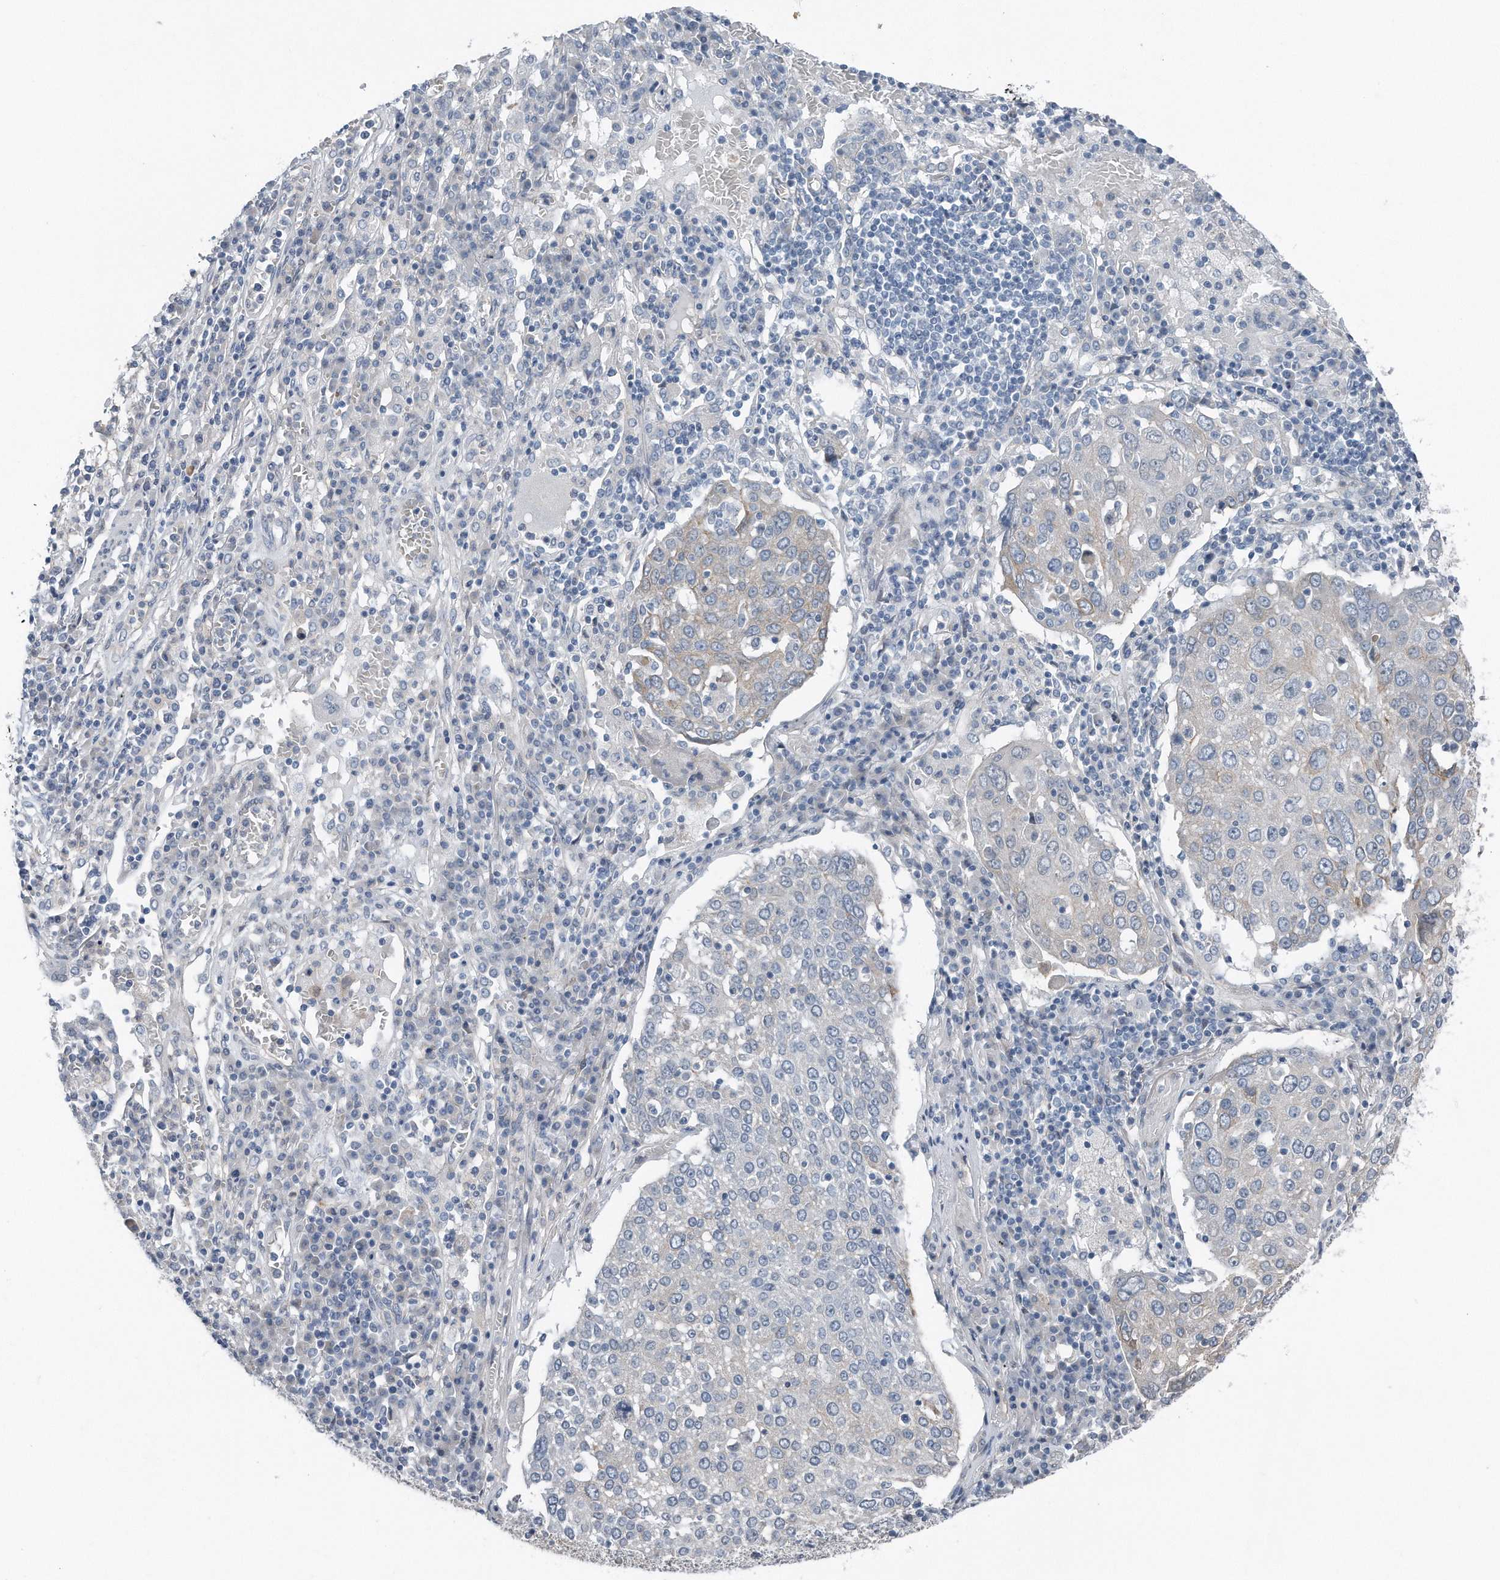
{"staining": {"intensity": "negative", "quantity": "none", "location": "none"}, "tissue": "lung cancer", "cell_type": "Tumor cells", "image_type": "cancer", "snomed": [{"axis": "morphology", "description": "Squamous cell carcinoma, NOS"}, {"axis": "topography", "description": "Lung"}], "caption": "Immunohistochemistry (IHC) histopathology image of neoplastic tissue: human lung squamous cell carcinoma stained with DAB exhibits no significant protein positivity in tumor cells.", "gene": "YRDC", "patient": {"sex": "male", "age": 65}}